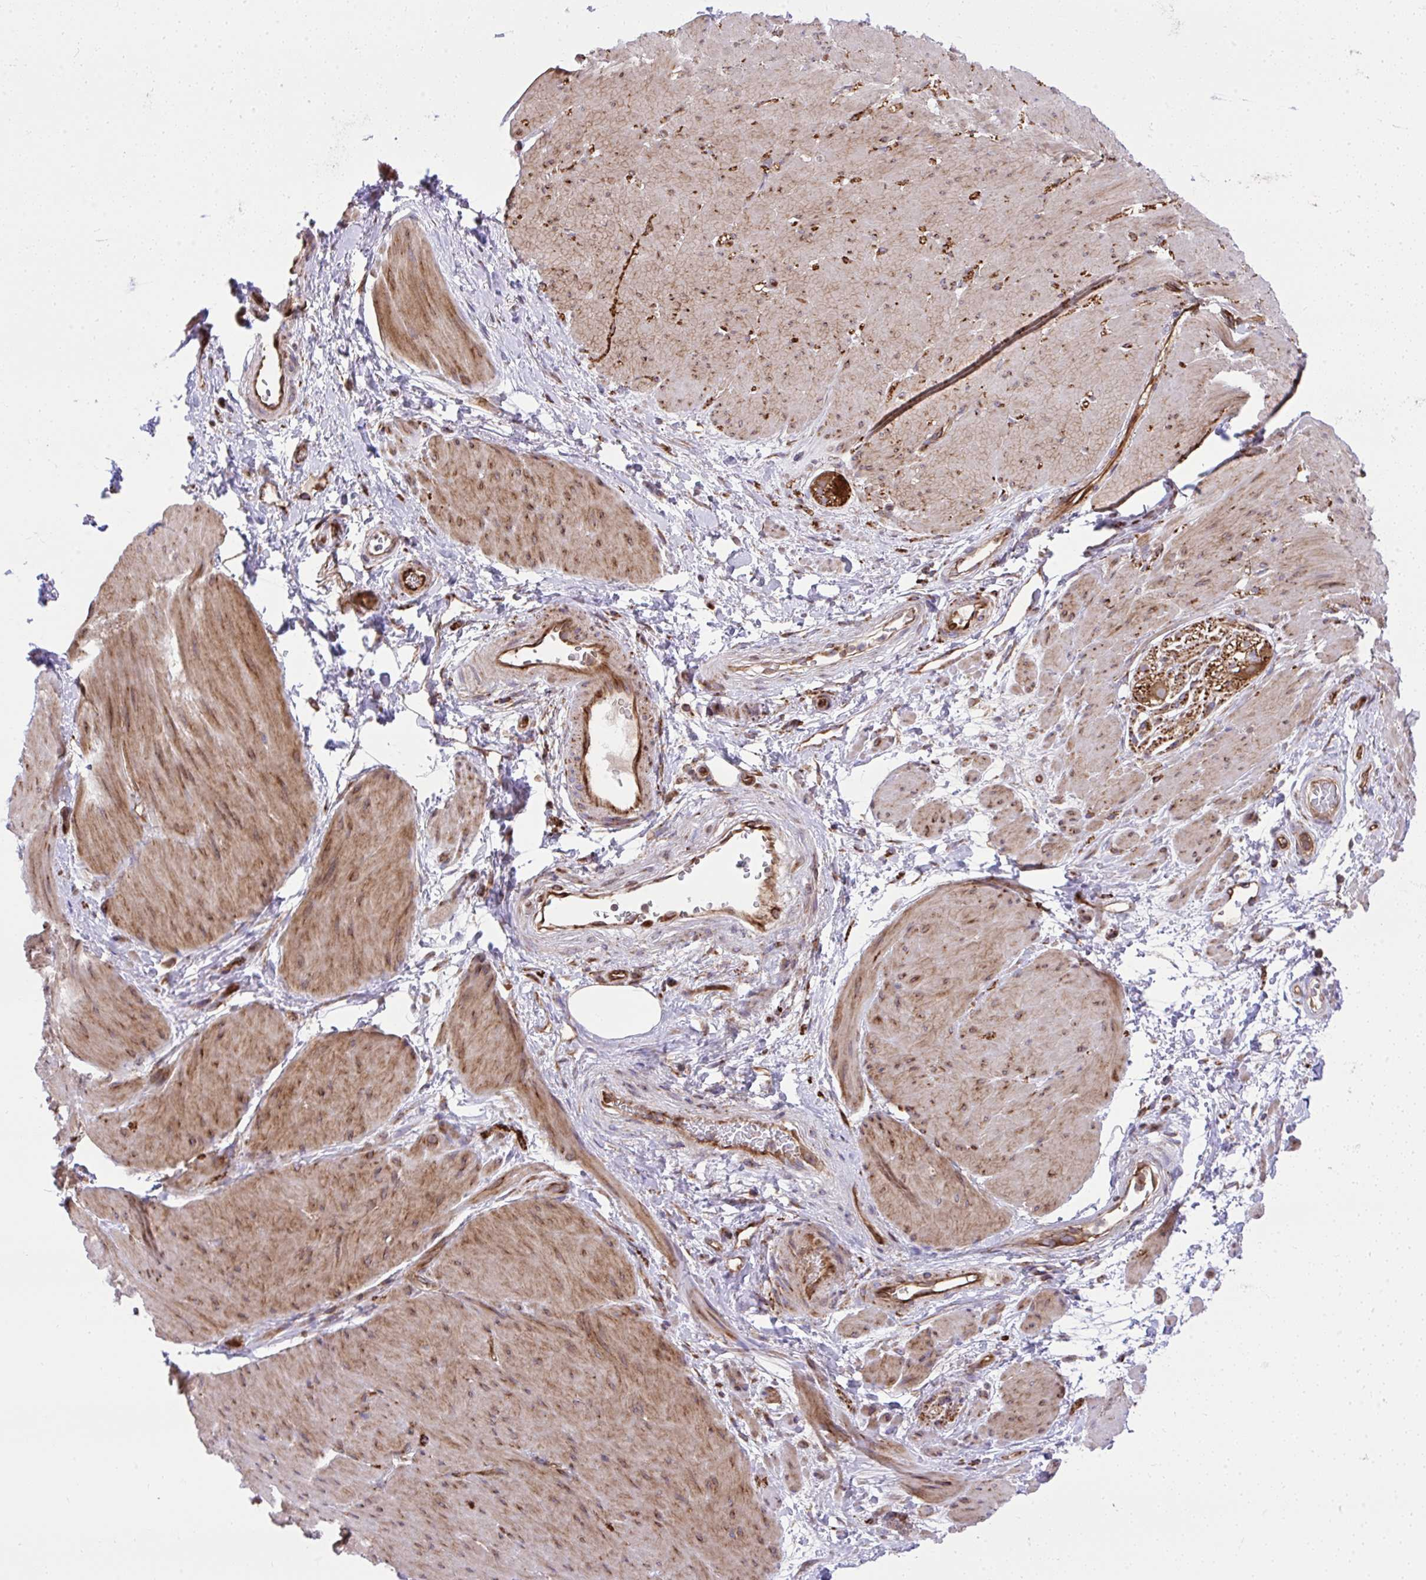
{"staining": {"intensity": "moderate", "quantity": "25%-75%", "location": "cytoplasmic/membranous"}, "tissue": "smooth muscle", "cell_type": "Smooth muscle cells", "image_type": "normal", "snomed": [{"axis": "morphology", "description": "Normal tissue, NOS"}, {"axis": "topography", "description": "Smooth muscle"}, {"axis": "topography", "description": "Rectum"}], "caption": "A brown stain shows moderate cytoplasmic/membranous expression of a protein in smooth muscle cells of normal human smooth muscle. (IHC, brightfield microscopy, high magnification).", "gene": "NMNAT3", "patient": {"sex": "male", "age": 53}}